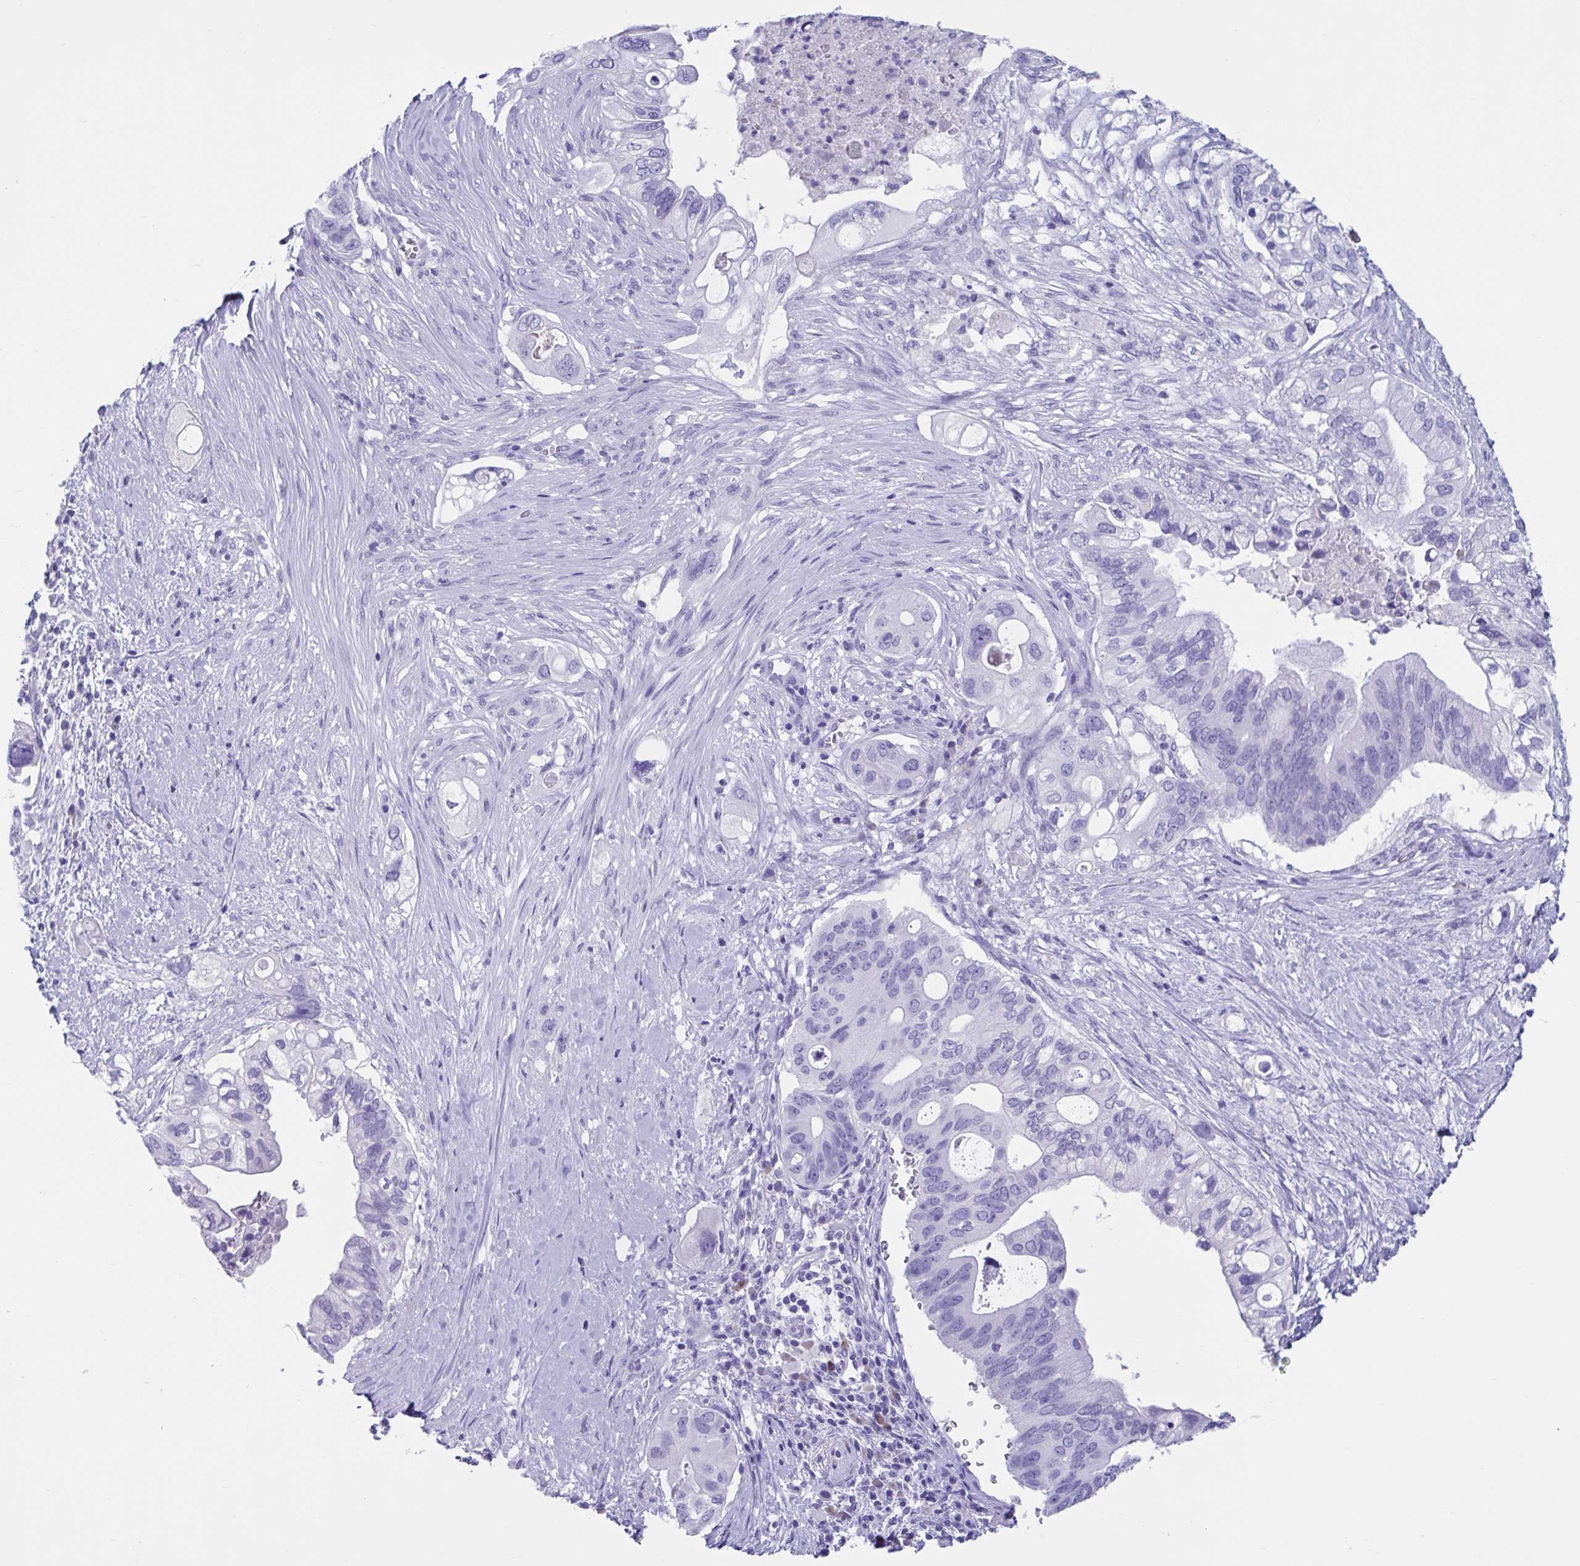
{"staining": {"intensity": "negative", "quantity": "none", "location": "none"}, "tissue": "pancreatic cancer", "cell_type": "Tumor cells", "image_type": "cancer", "snomed": [{"axis": "morphology", "description": "Adenocarcinoma, NOS"}, {"axis": "topography", "description": "Pancreas"}], "caption": "Immunohistochemistry (IHC) of human pancreatic cancer (adenocarcinoma) displays no expression in tumor cells.", "gene": "USP35", "patient": {"sex": "female", "age": 72}}